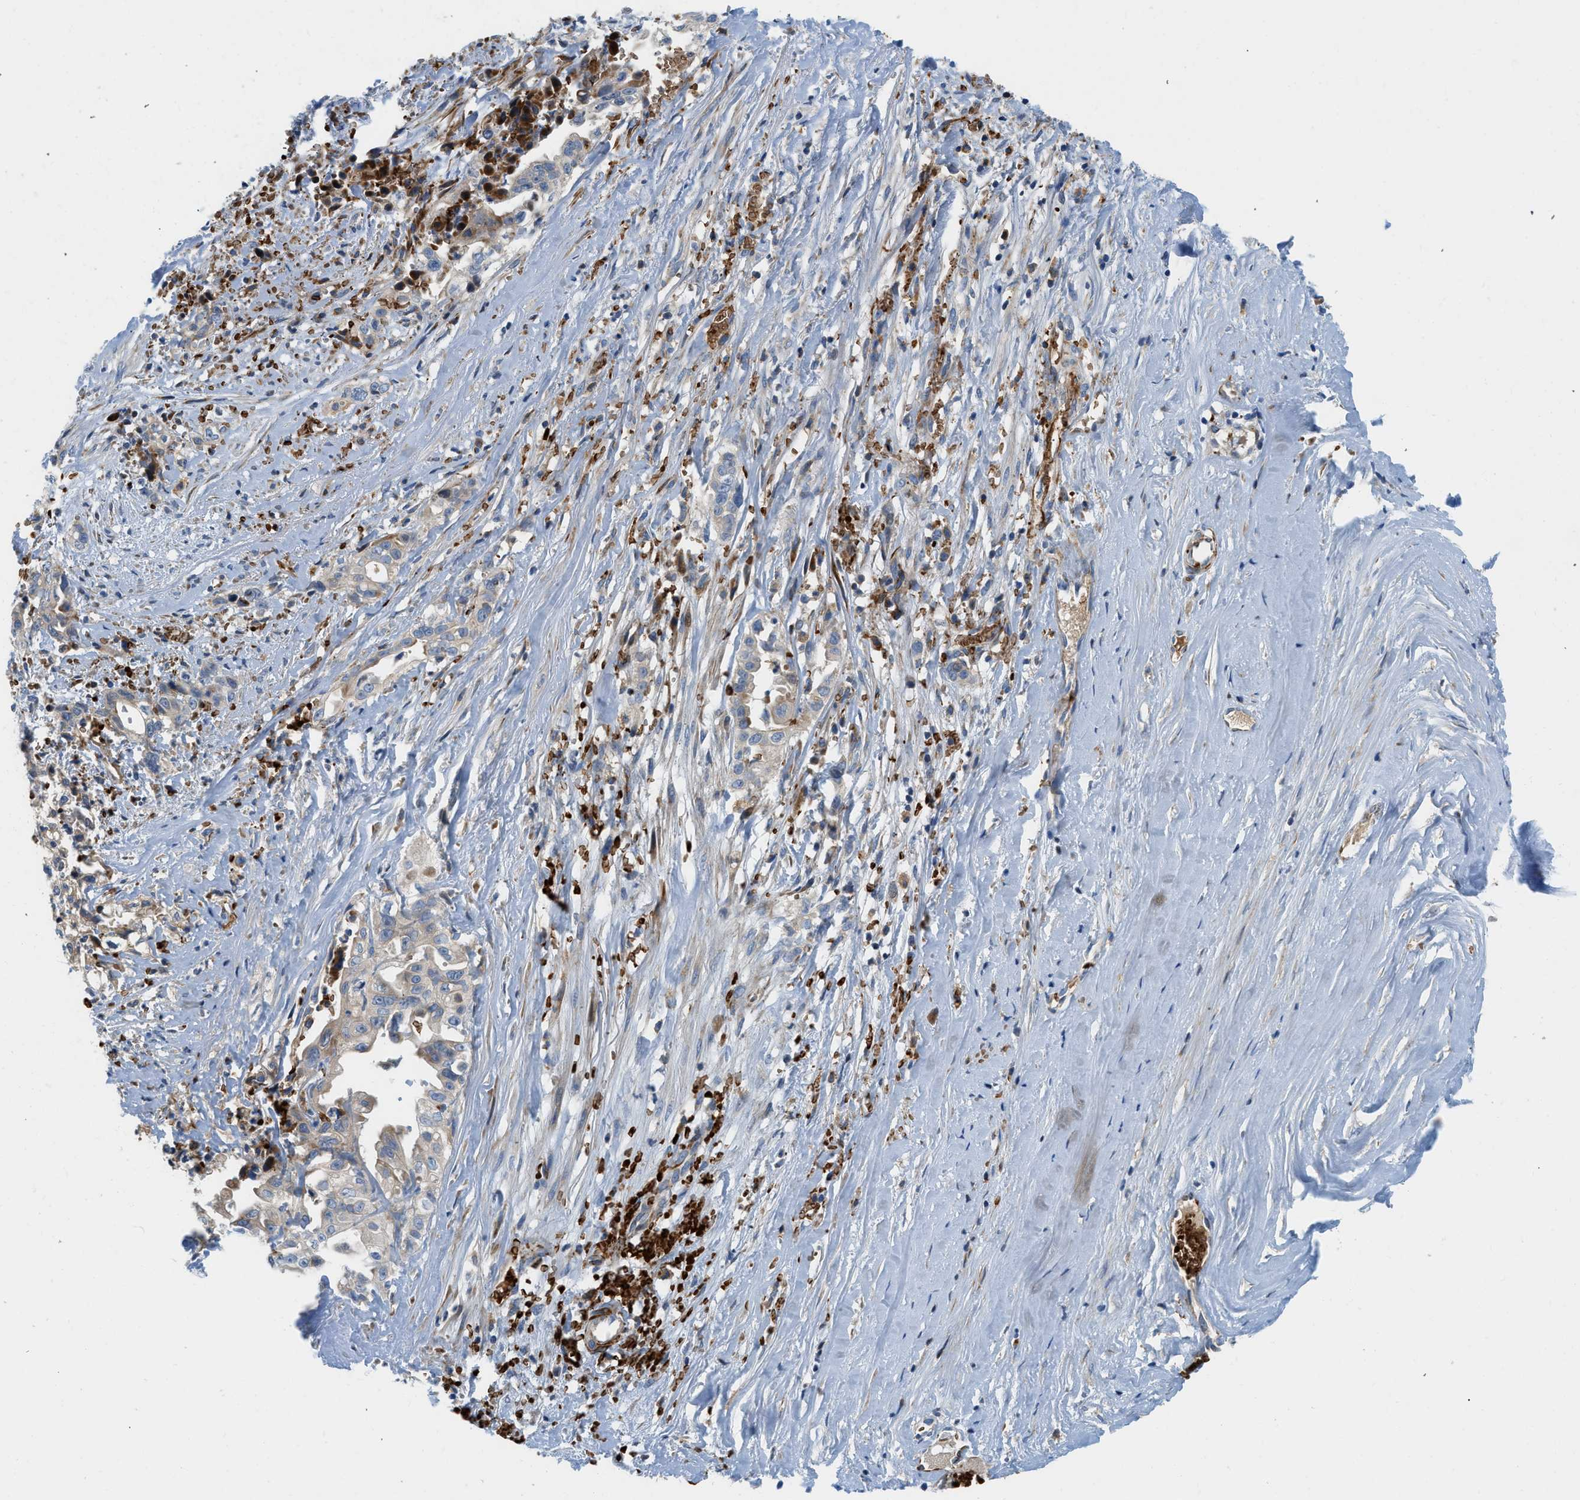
{"staining": {"intensity": "negative", "quantity": "none", "location": "none"}, "tissue": "liver cancer", "cell_type": "Tumor cells", "image_type": "cancer", "snomed": [{"axis": "morphology", "description": "Cholangiocarcinoma"}, {"axis": "topography", "description": "Liver"}], "caption": "Immunohistochemical staining of liver cholangiocarcinoma demonstrates no significant staining in tumor cells.", "gene": "ZNF831", "patient": {"sex": "female", "age": 70}}